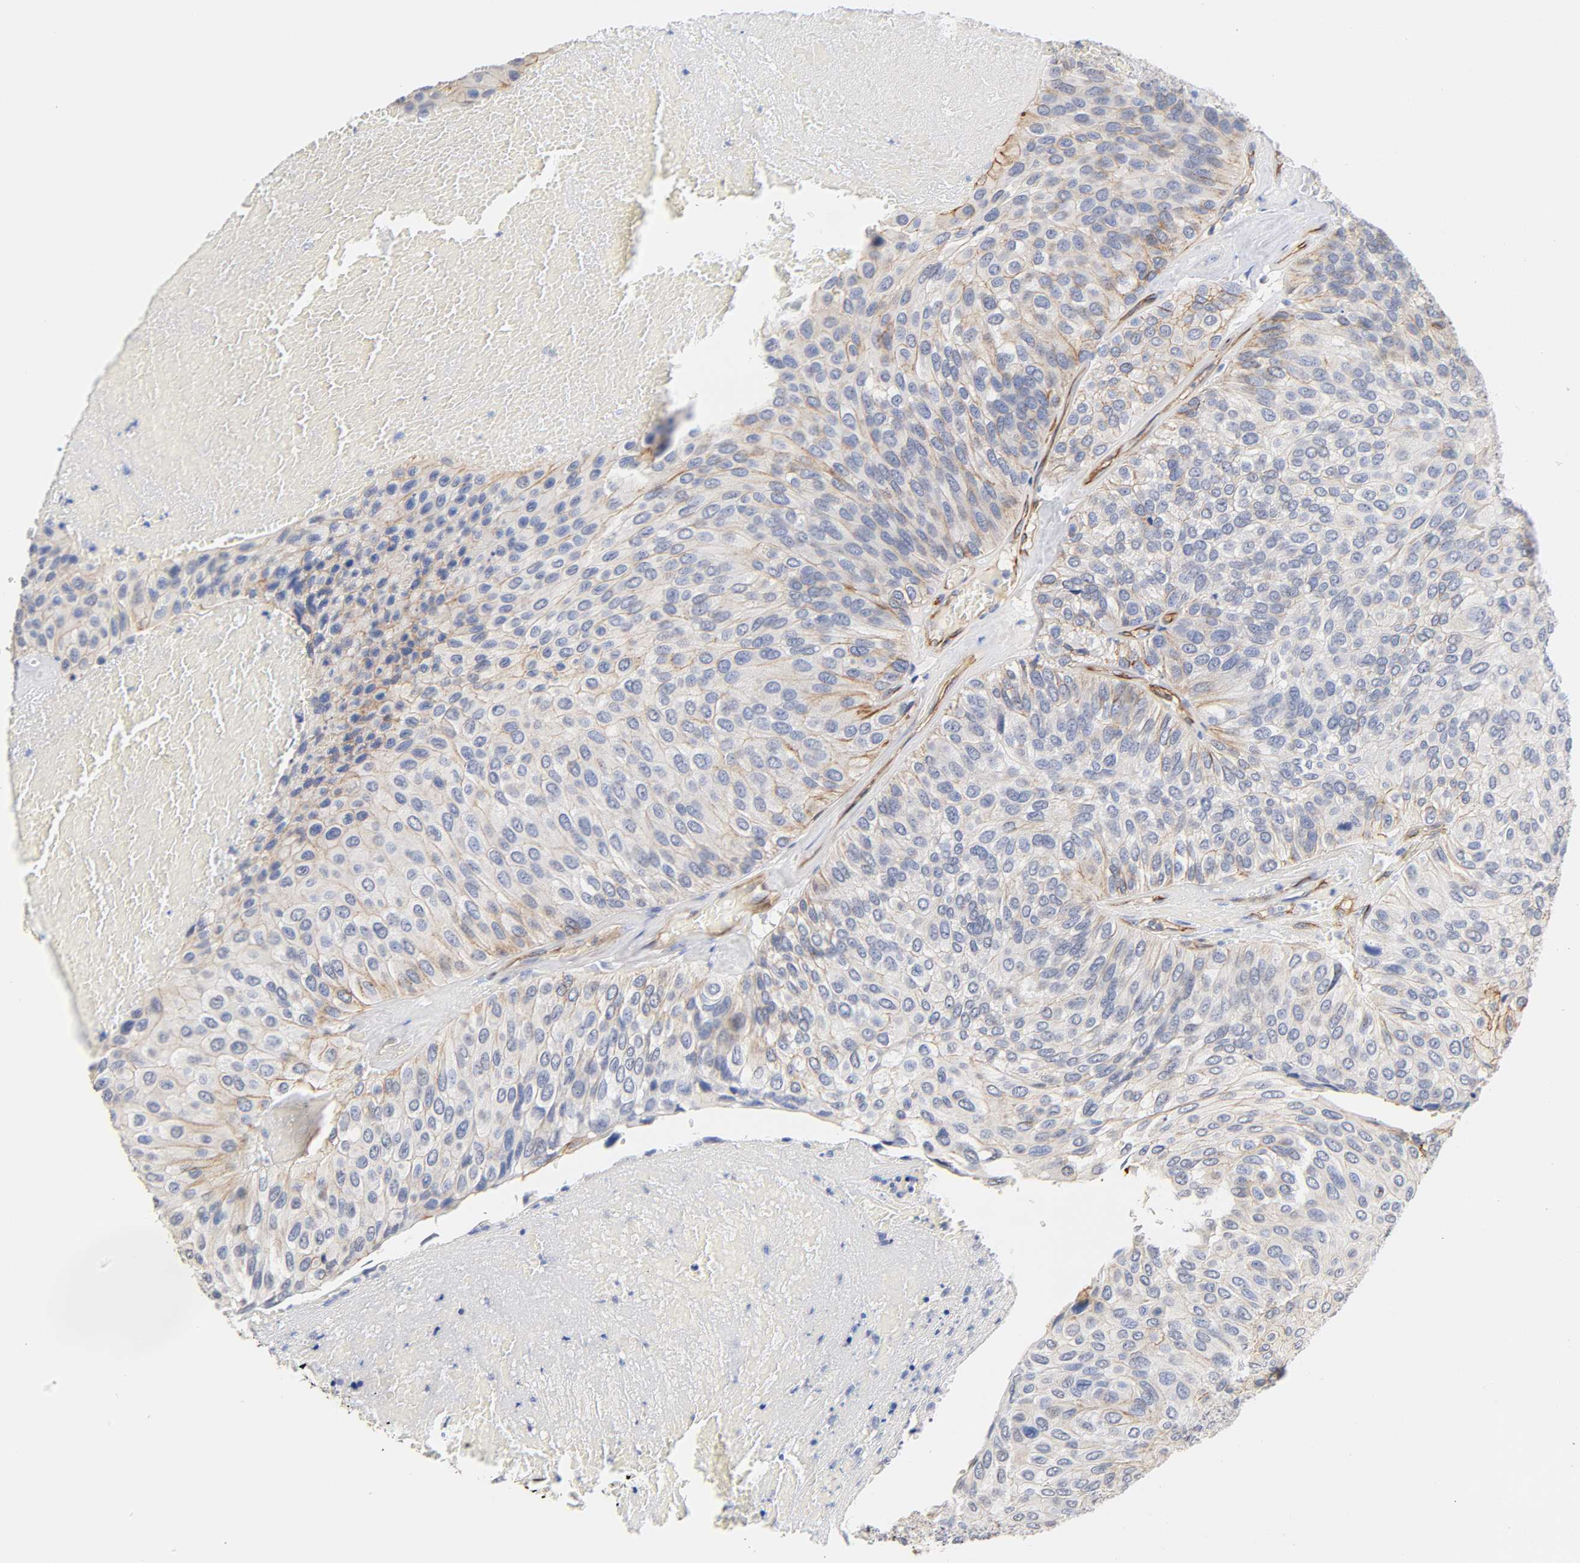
{"staining": {"intensity": "weak", "quantity": ">75%", "location": "cytoplasmic/membranous"}, "tissue": "urothelial cancer", "cell_type": "Tumor cells", "image_type": "cancer", "snomed": [{"axis": "morphology", "description": "Urothelial carcinoma, High grade"}, {"axis": "topography", "description": "Urinary bladder"}], "caption": "This micrograph shows IHC staining of urothelial cancer, with low weak cytoplasmic/membranous staining in approximately >75% of tumor cells.", "gene": "SPTAN1", "patient": {"sex": "male", "age": 66}}